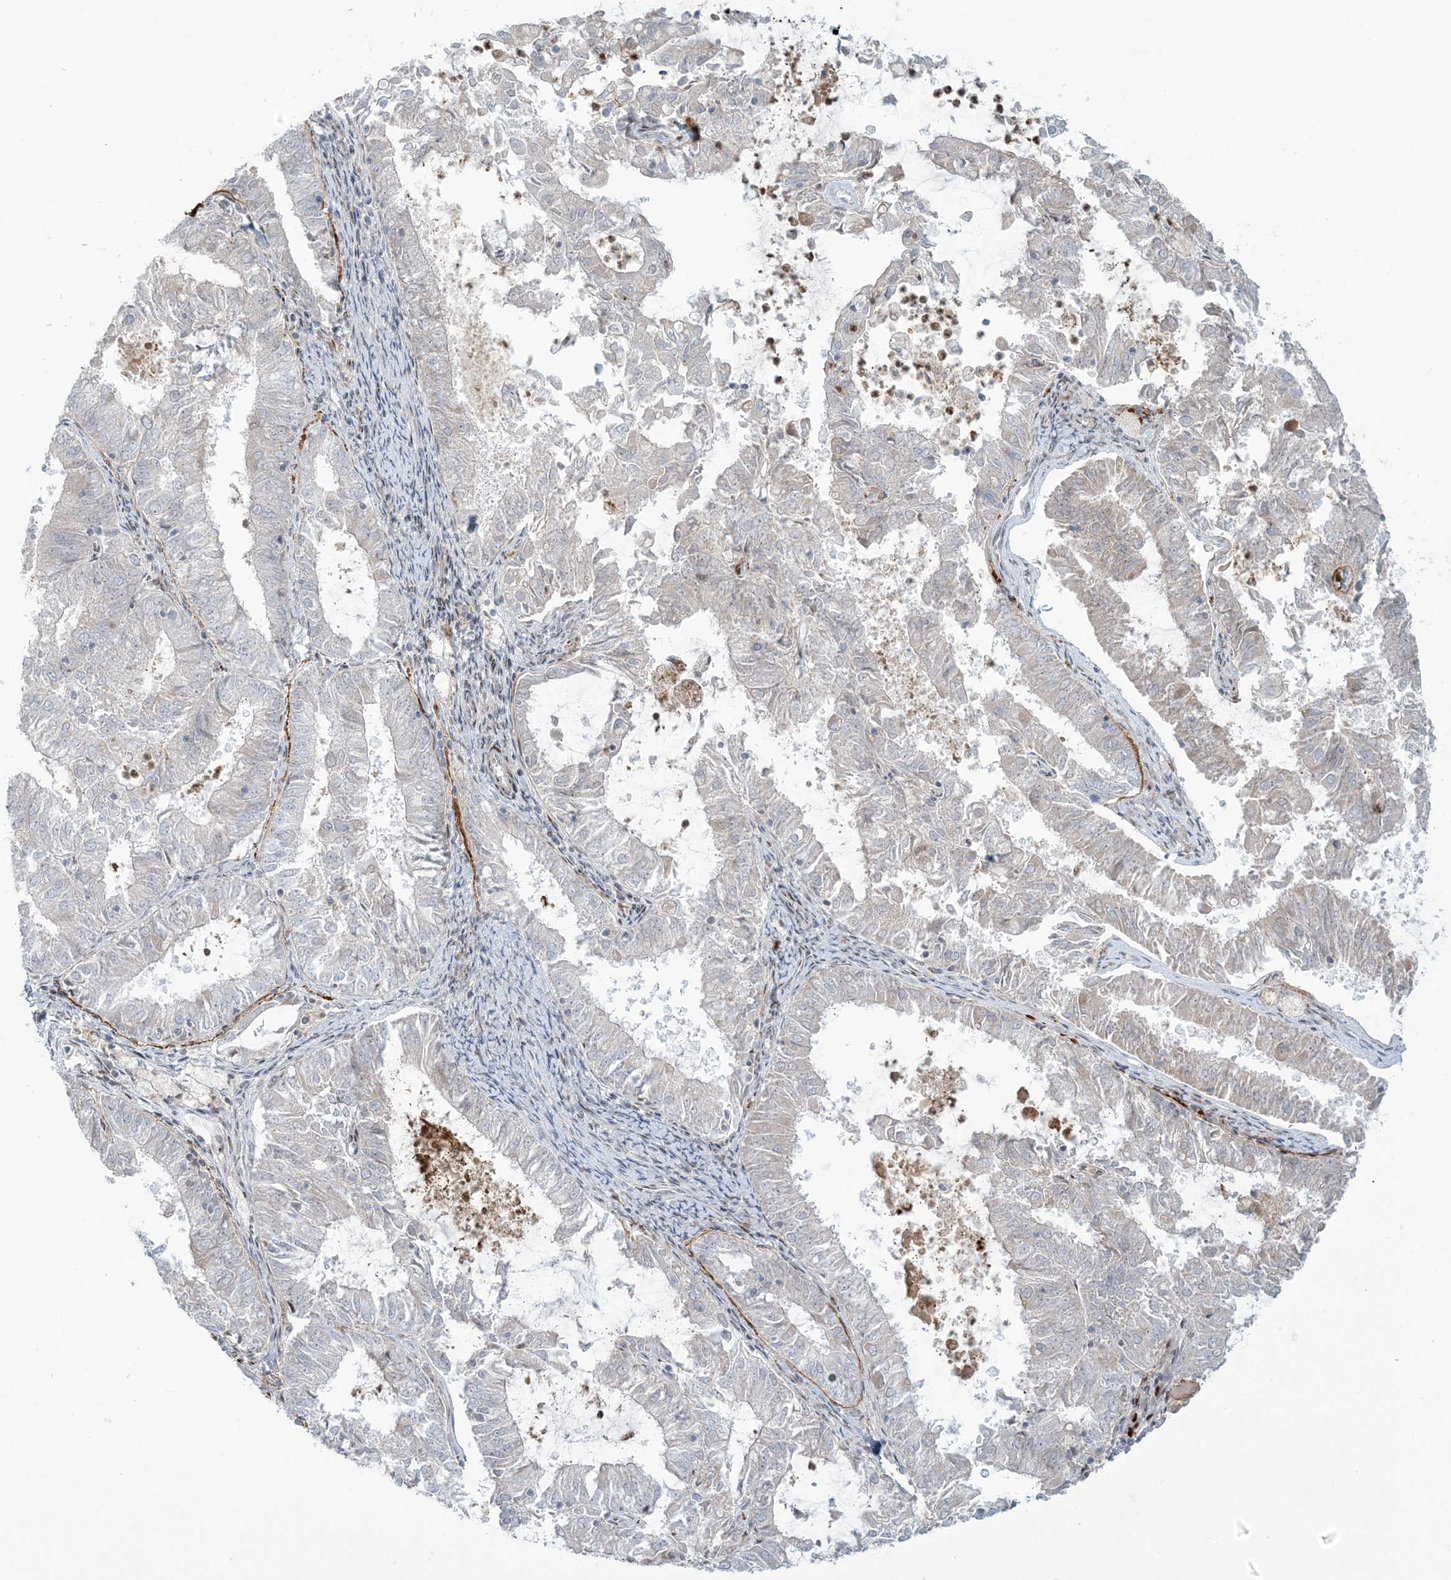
{"staining": {"intensity": "negative", "quantity": "none", "location": "none"}, "tissue": "endometrial cancer", "cell_type": "Tumor cells", "image_type": "cancer", "snomed": [{"axis": "morphology", "description": "Adenocarcinoma, NOS"}, {"axis": "topography", "description": "Endometrium"}], "caption": "This is an immunohistochemistry (IHC) micrograph of human endometrial cancer (adenocarcinoma). There is no staining in tumor cells.", "gene": "AFTPH", "patient": {"sex": "female", "age": 57}}